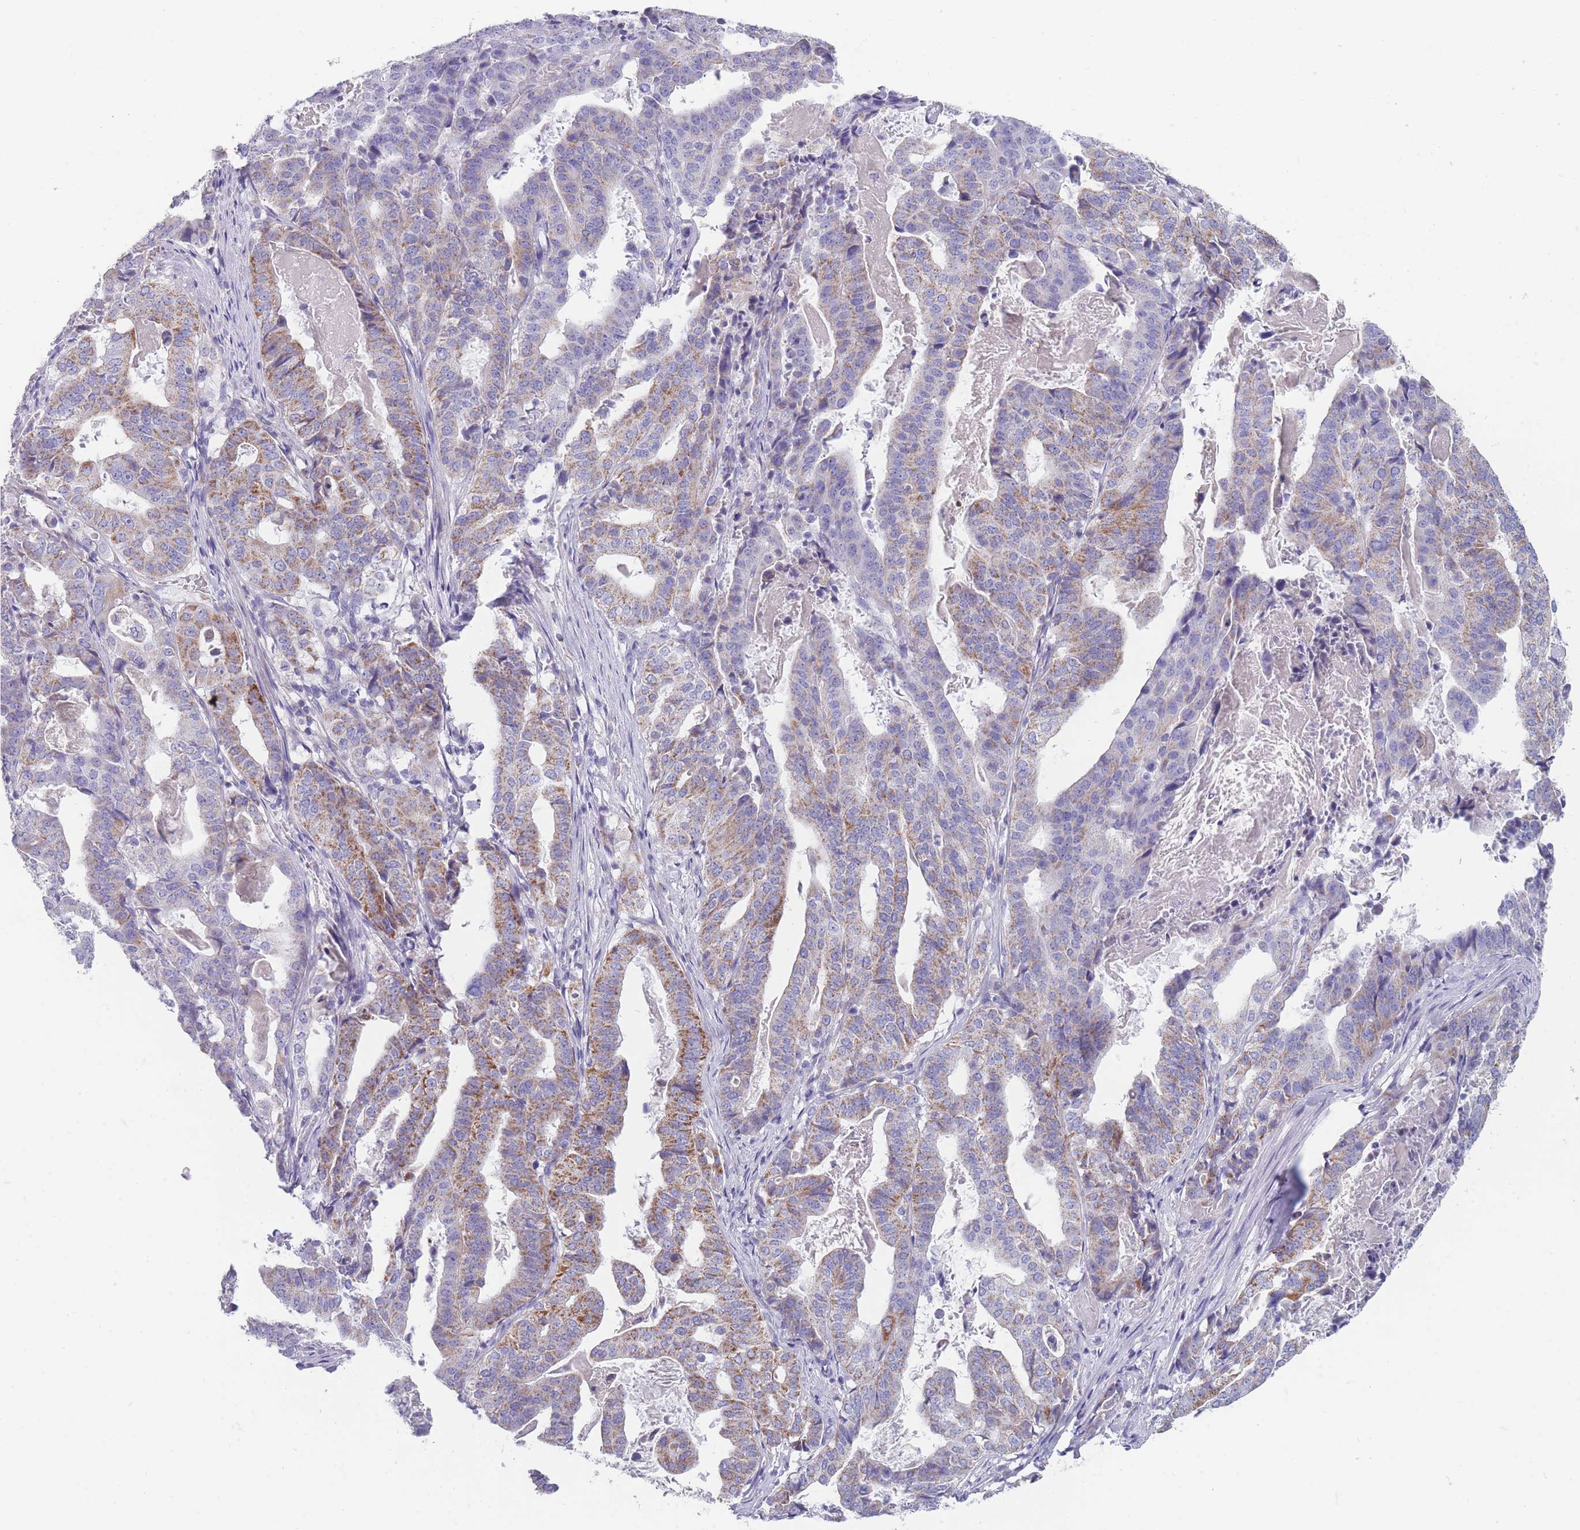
{"staining": {"intensity": "moderate", "quantity": ">75%", "location": "cytoplasmic/membranous"}, "tissue": "stomach cancer", "cell_type": "Tumor cells", "image_type": "cancer", "snomed": [{"axis": "morphology", "description": "Adenocarcinoma, NOS"}, {"axis": "topography", "description": "Stomach"}], "caption": "Immunohistochemistry (DAB (3,3'-diaminobenzidine)) staining of human stomach adenocarcinoma exhibits moderate cytoplasmic/membranous protein expression in approximately >75% of tumor cells.", "gene": "MRPS14", "patient": {"sex": "male", "age": 48}}